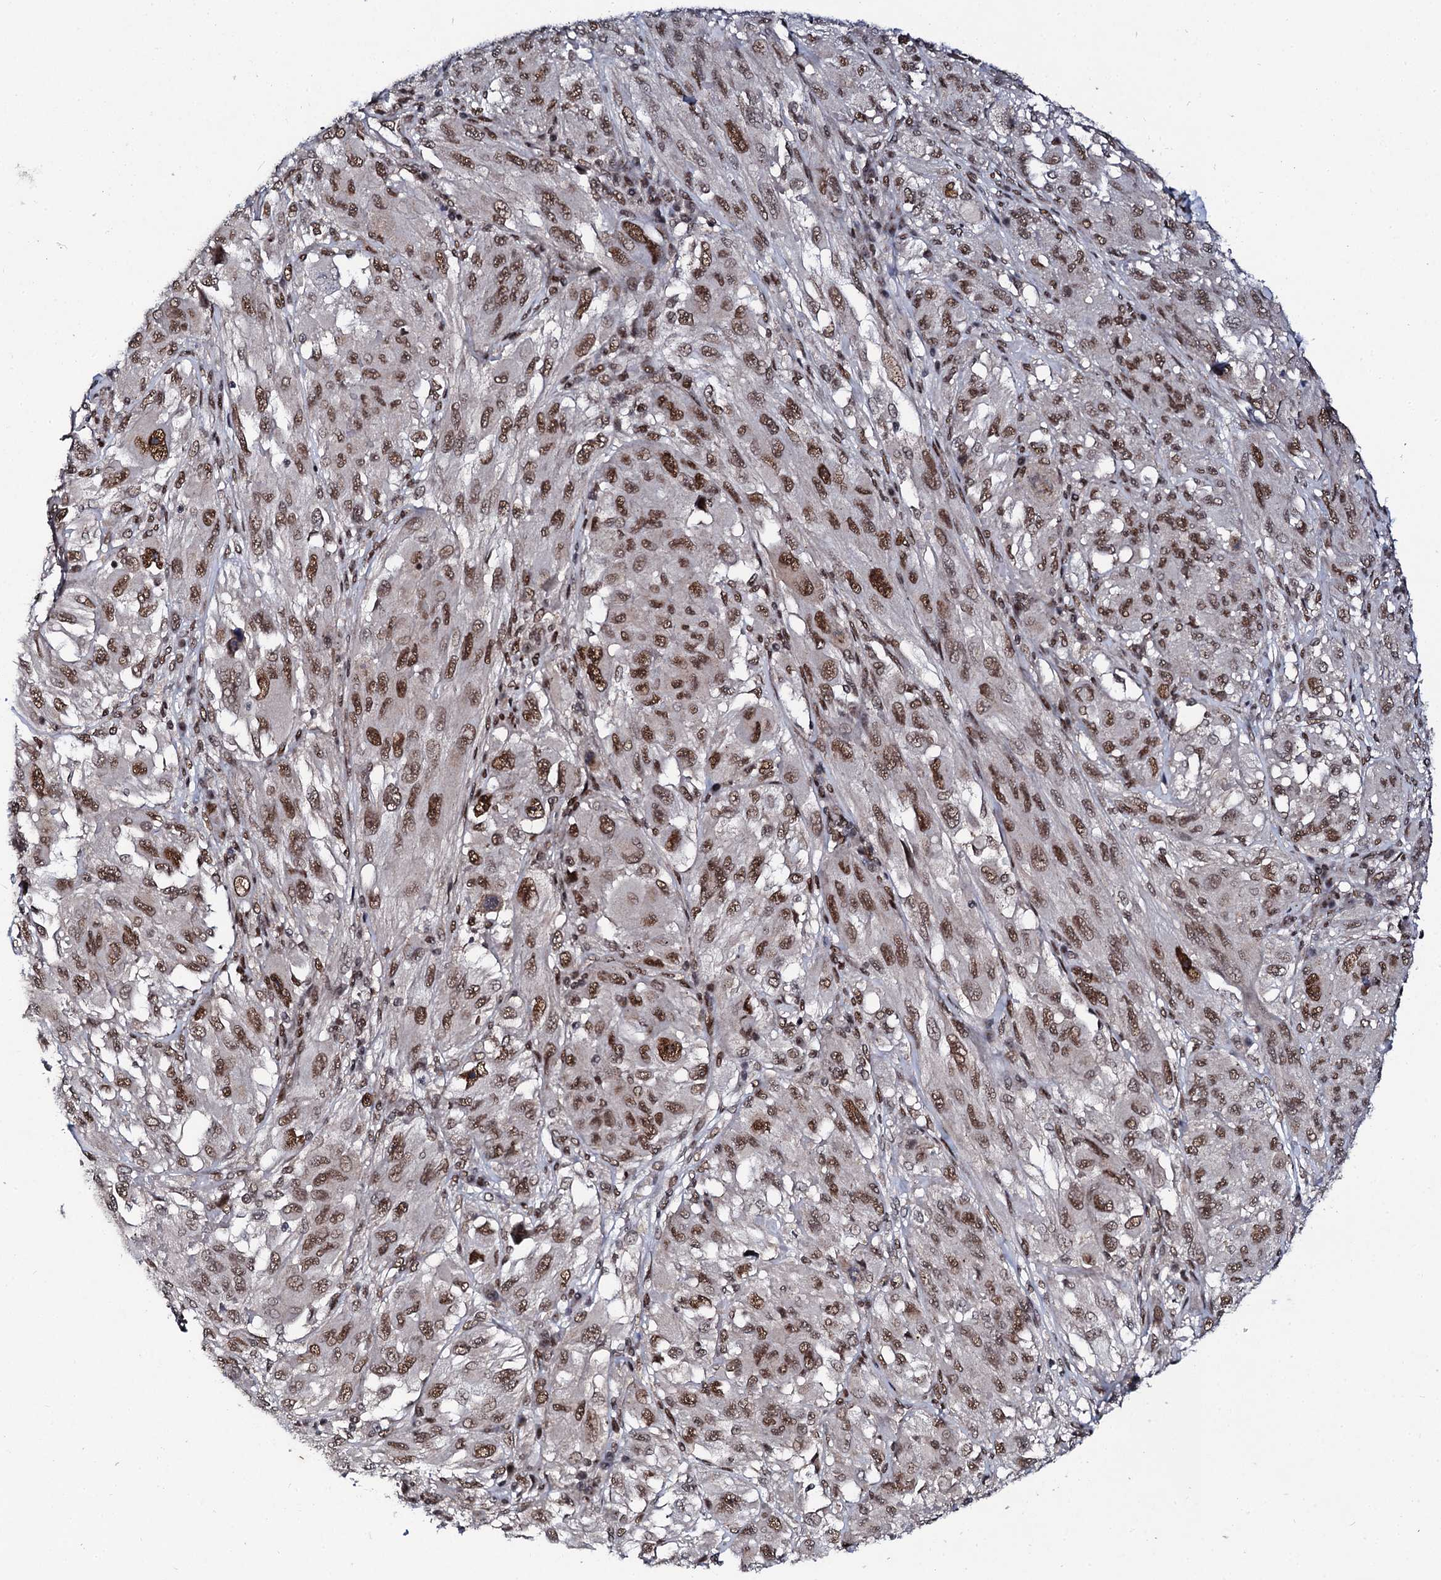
{"staining": {"intensity": "moderate", "quantity": ">75%", "location": "nuclear"}, "tissue": "melanoma", "cell_type": "Tumor cells", "image_type": "cancer", "snomed": [{"axis": "morphology", "description": "Malignant melanoma, NOS"}, {"axis": "topography", "description": "Skin"}], "caption": "Immunohistochemistry micrograph of neoplastic tissue: human malignant melanoma stained using IHC displays medium levels of moderate protein expression localized specifically in the nuclear of tumor cells, appearing as a nuclear brown color.", "gene": "CSTF3", "patient": {"sex": "female", "age": 91}}